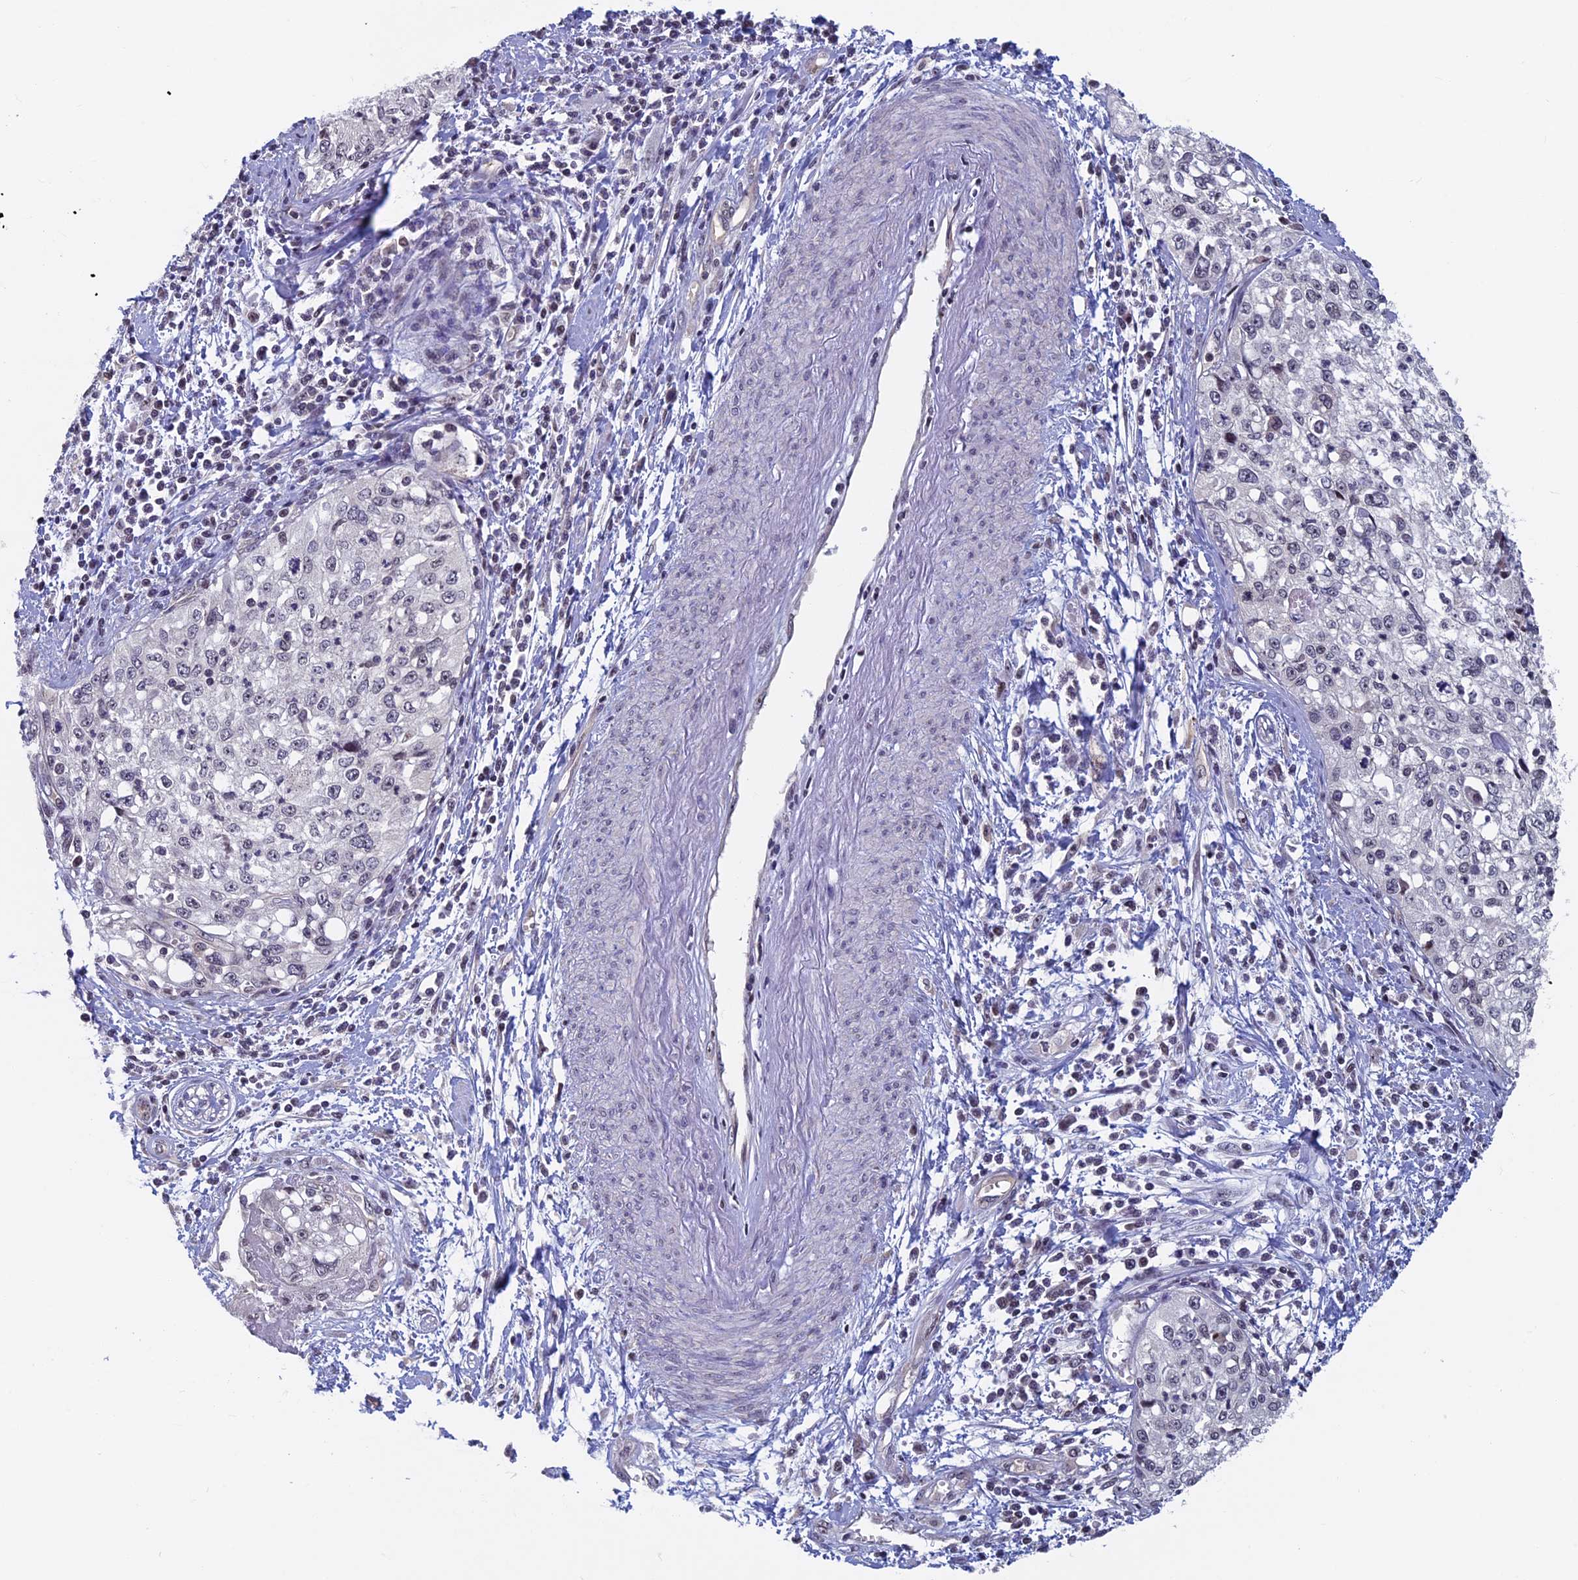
{"staining": {"intensity": "weak", "quantity": "<25%", "location": "nuclear"}, "tissue": "cervical cancer", "cell_type": "Tumor cells", "image_type": "cancer", "snomed": [{"axis": "morphology", "description": "Squamous cell carcinoma, NOS"}, {"axis": "topography", "description": "Cervix"}], "caption": "Tumor cells are negative for protein expression in human cervical cancer.", "gene": "SPIRE1", "patient": {"sex": "female", "age": 57}}